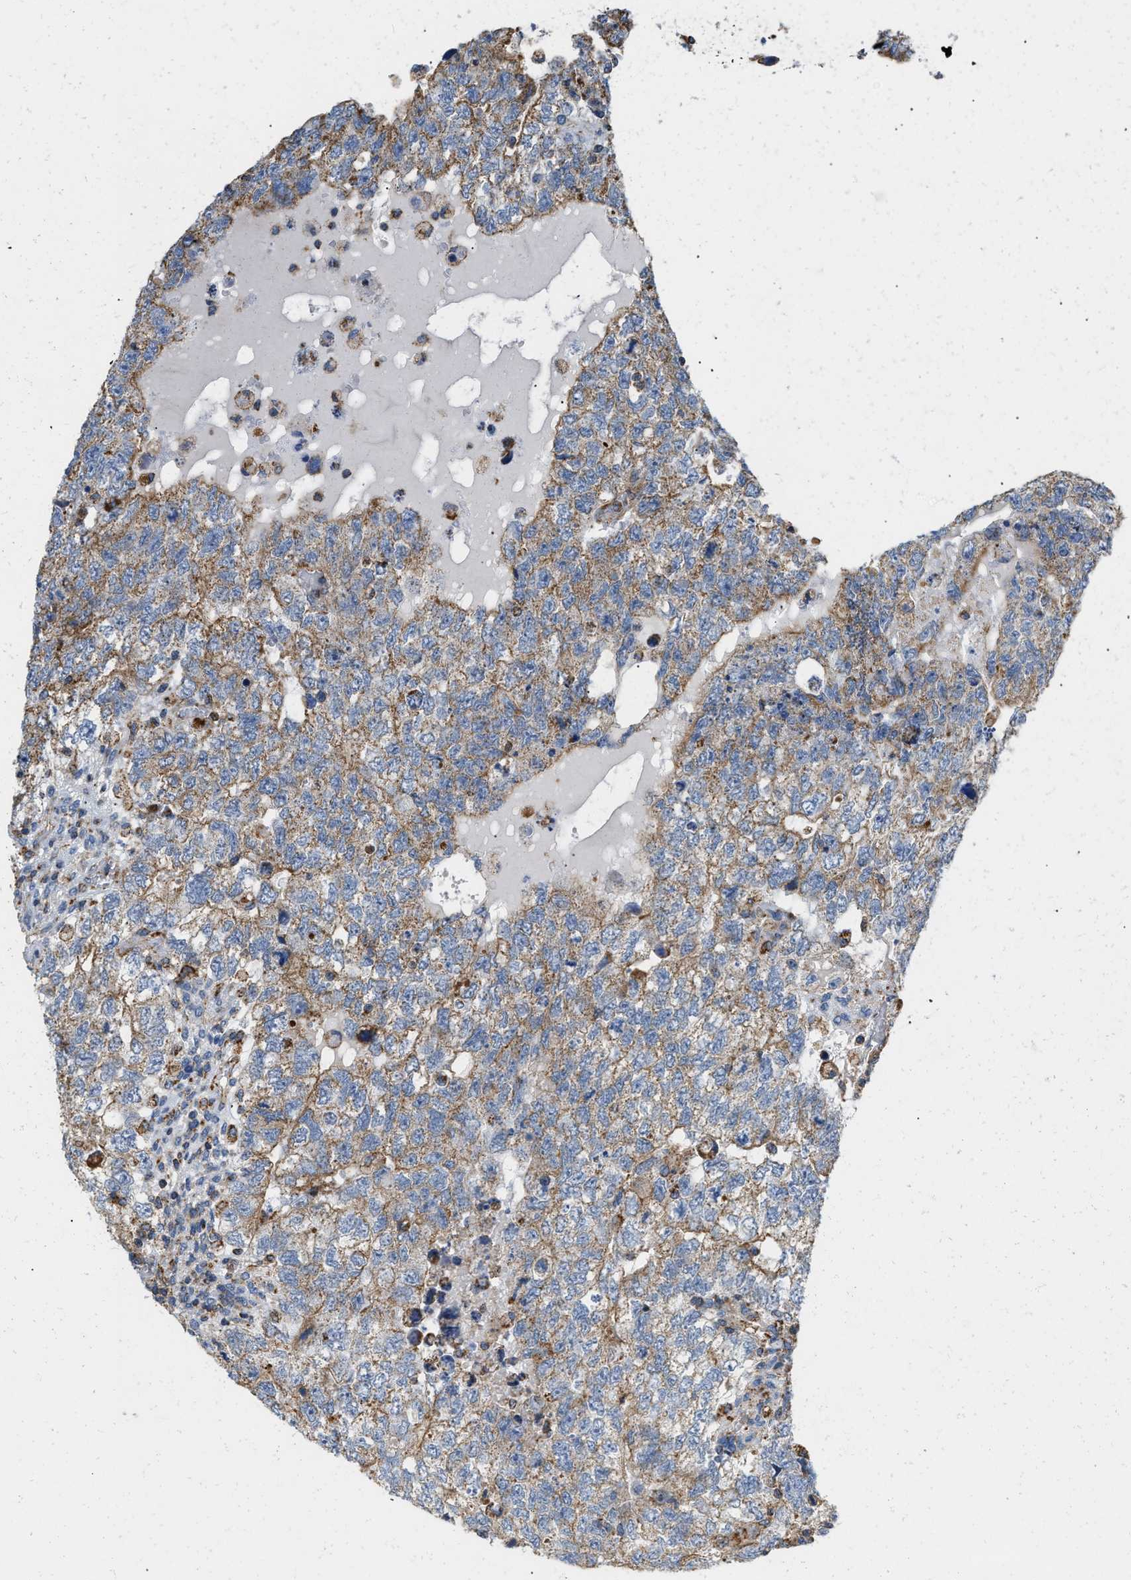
{"staining": {"intensity": "moderate", "quantity": ">75%", "location": "cytoplasmic/membranous"}, "tissue": "testis cancer", "cell_type": "Tumor cells", "image_type": "cancer", "snomed": [{"axis": "morphology", "description": "Carcinoma, Embryonal, NOS"}, {"axis": "topography", "description": "Testis"}], "caption": "The immunohistochemical stain shows moderate cytoplasmic/membranous expression in tumor cells of testis embryonal carcinoma tissue.", "gene": "GRB10", "patient": {"sex": "male", "age": 36}}